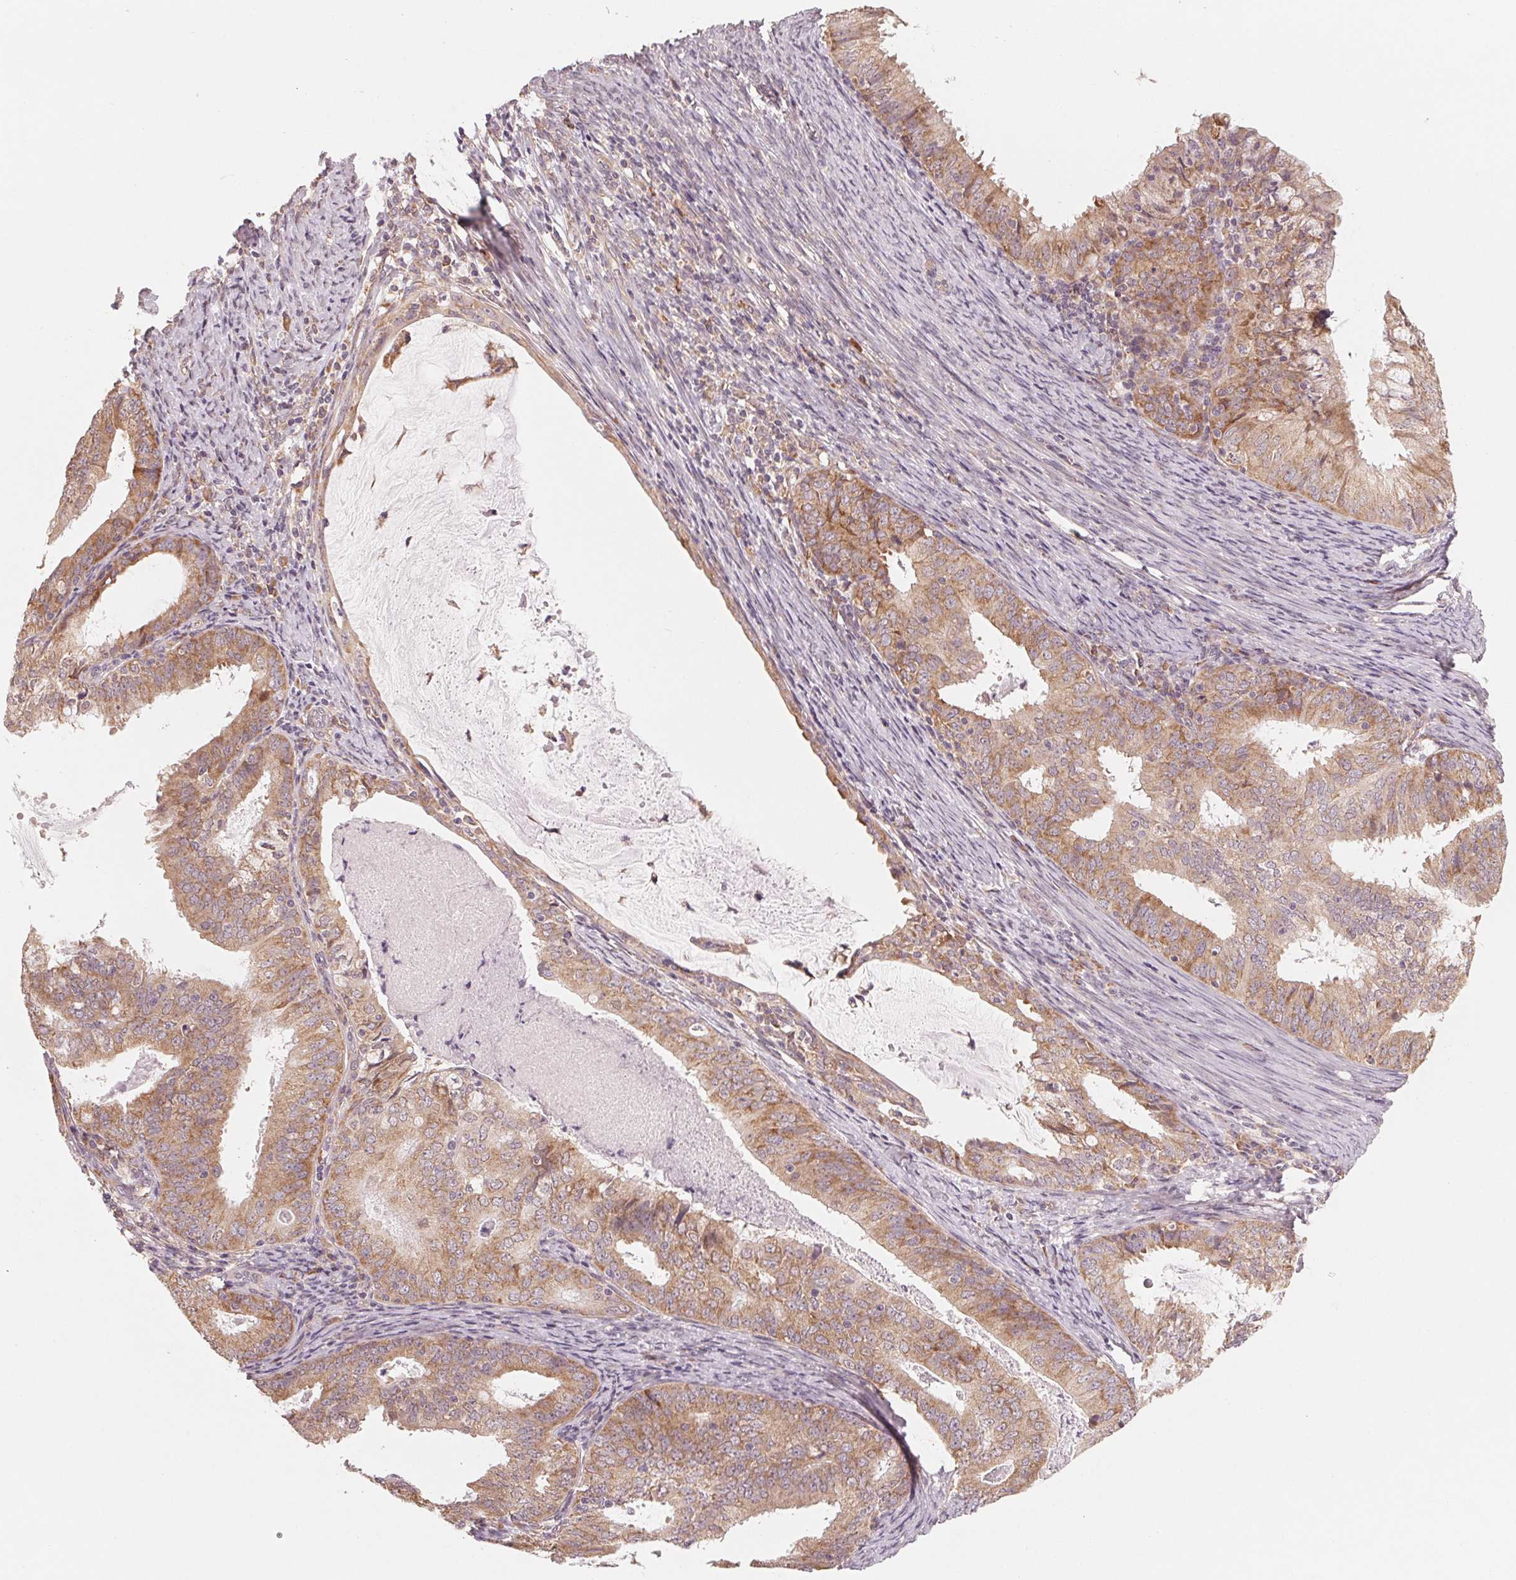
{"staining": {"intensity": "moderate", "quantity": ">75%", "location": "cytoplasmic/membranous"}, "tissue": "endometrial cancer", "cell_type": "Tumor cells", "image_type": "cancer", "snomed": [{"axis": "morphology", "description": "Adenocarcinoma, NOS"}, {"axis": "topography", "description": "Endometrium"}], "caption": "This histopathology image displays immunohistochemistry (IHC) staining of human endometrial cancer, with medium moderate cytoplasmic/membranous expression in about >75% of tumor cells.", "gene": "GIGYF2", "patient": {"sex": "female", "age": 57}}